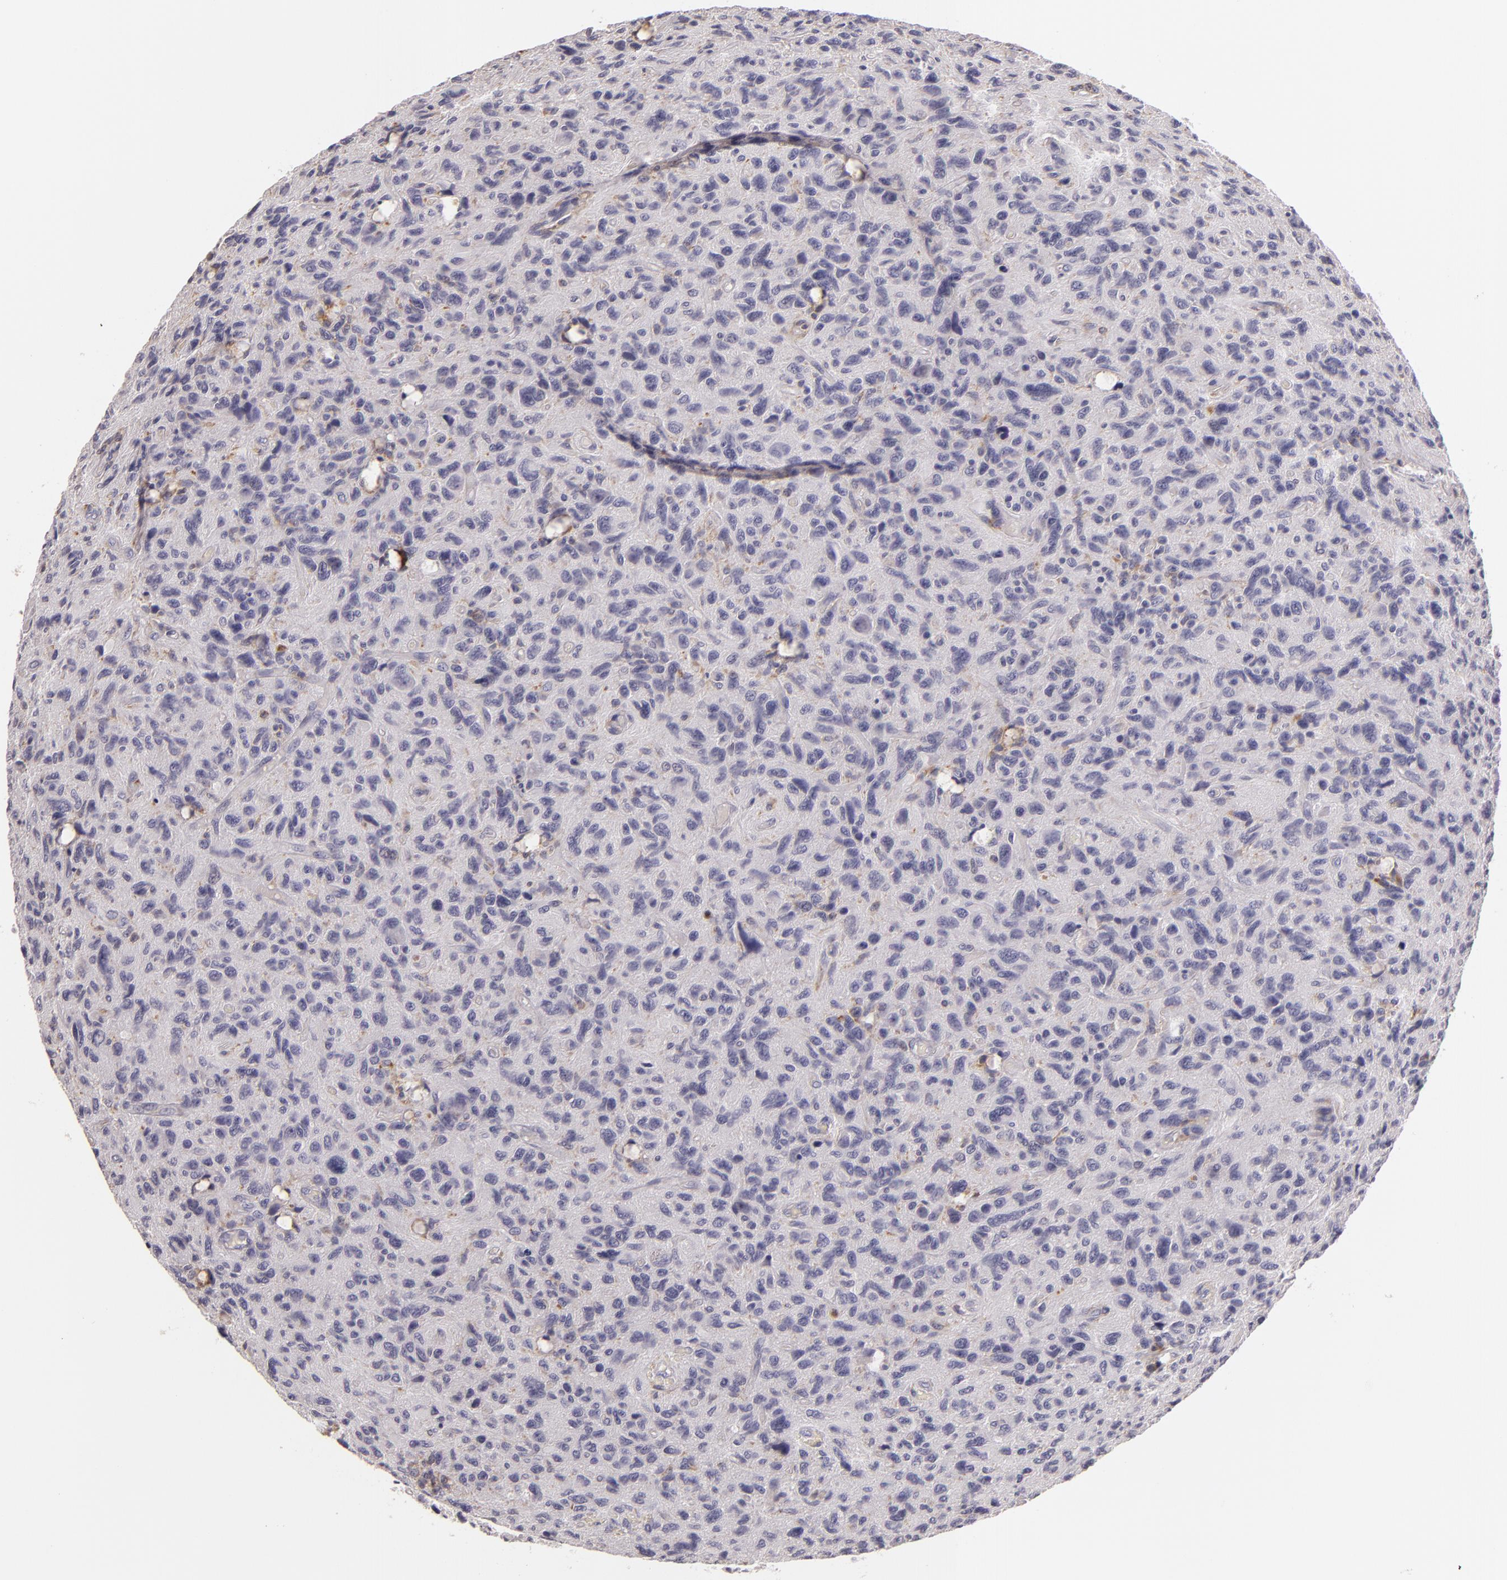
{"staining": {"intensity": "negative", "quantity": "none", "location": "none"}, "tissue": "glioma", "cell_type": "Tumor cells", "image_type": "cancer", "snomed": [{"axis": "morphology", "description": "Glioma, malignant, High grade"}, {"axis": "topography", "description": "Brain"}], "caption": "Malignant glioma (high-grade) was stained to show a protein in brown. There is no significant positivity in tumor cells.", "gene": "TLR8", "patient": {"sex": "female", "age": 60}}